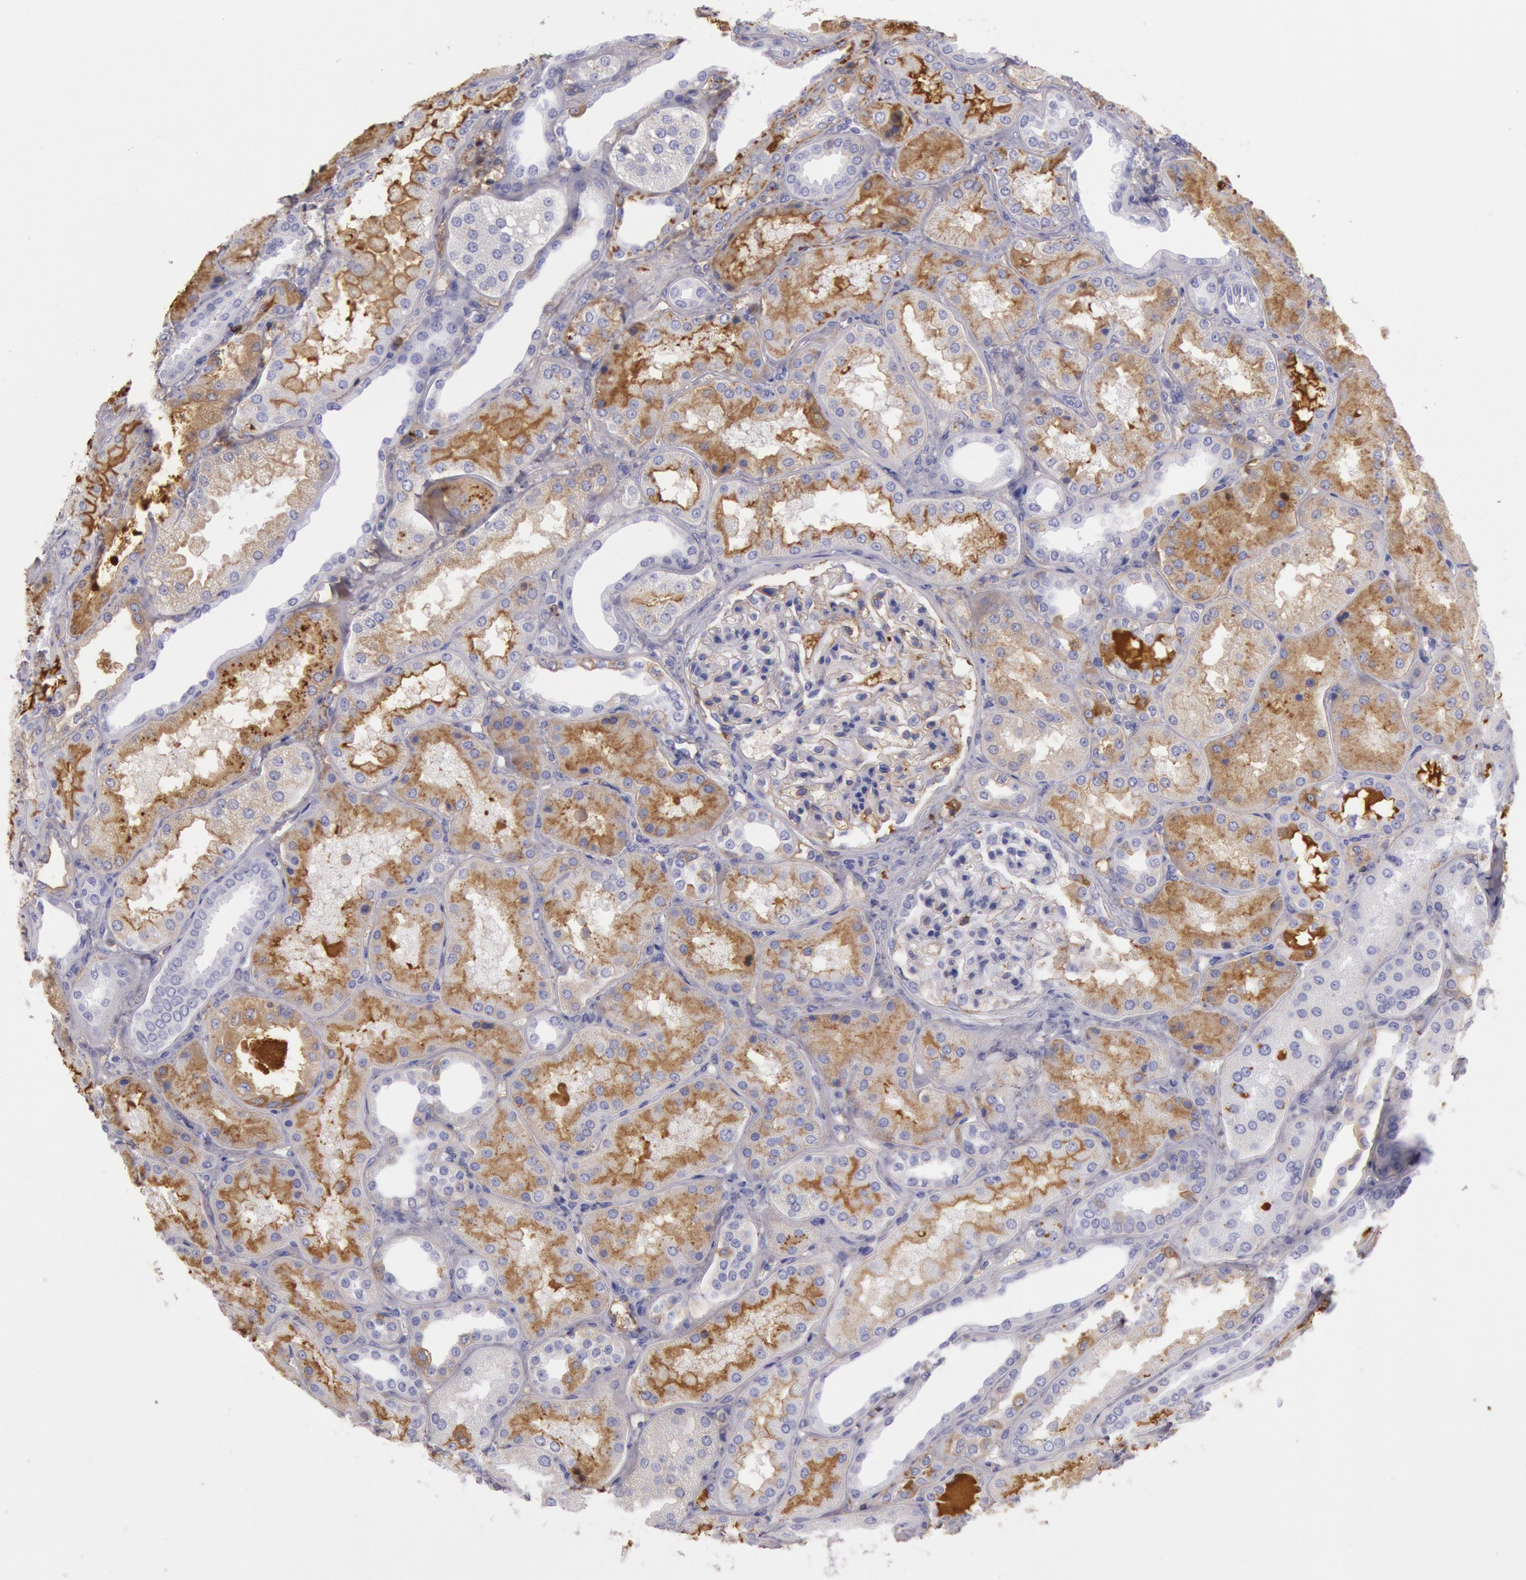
{"staining": {"intensity": "moderate", "quantity": "25%-75%", "location": "cytoplasmic/membranous"}, "tissue": "kidney", "cell_type": "Cells in glomeruli", "image_type": "normal", "snomed": [{"axis": "morphology", "description": "Normal tissue, NOS"}, {"axis": "topography", "description": "Kidney"}], "caption": "Immunohistochemical staining of unremarkable kidney shows moderate cytoplasmic/membranous protein expression in about 25%-75% of cells in glomeruli.", "gene": "IGHG1", "patient": {"sex": "female", "age": 56}}